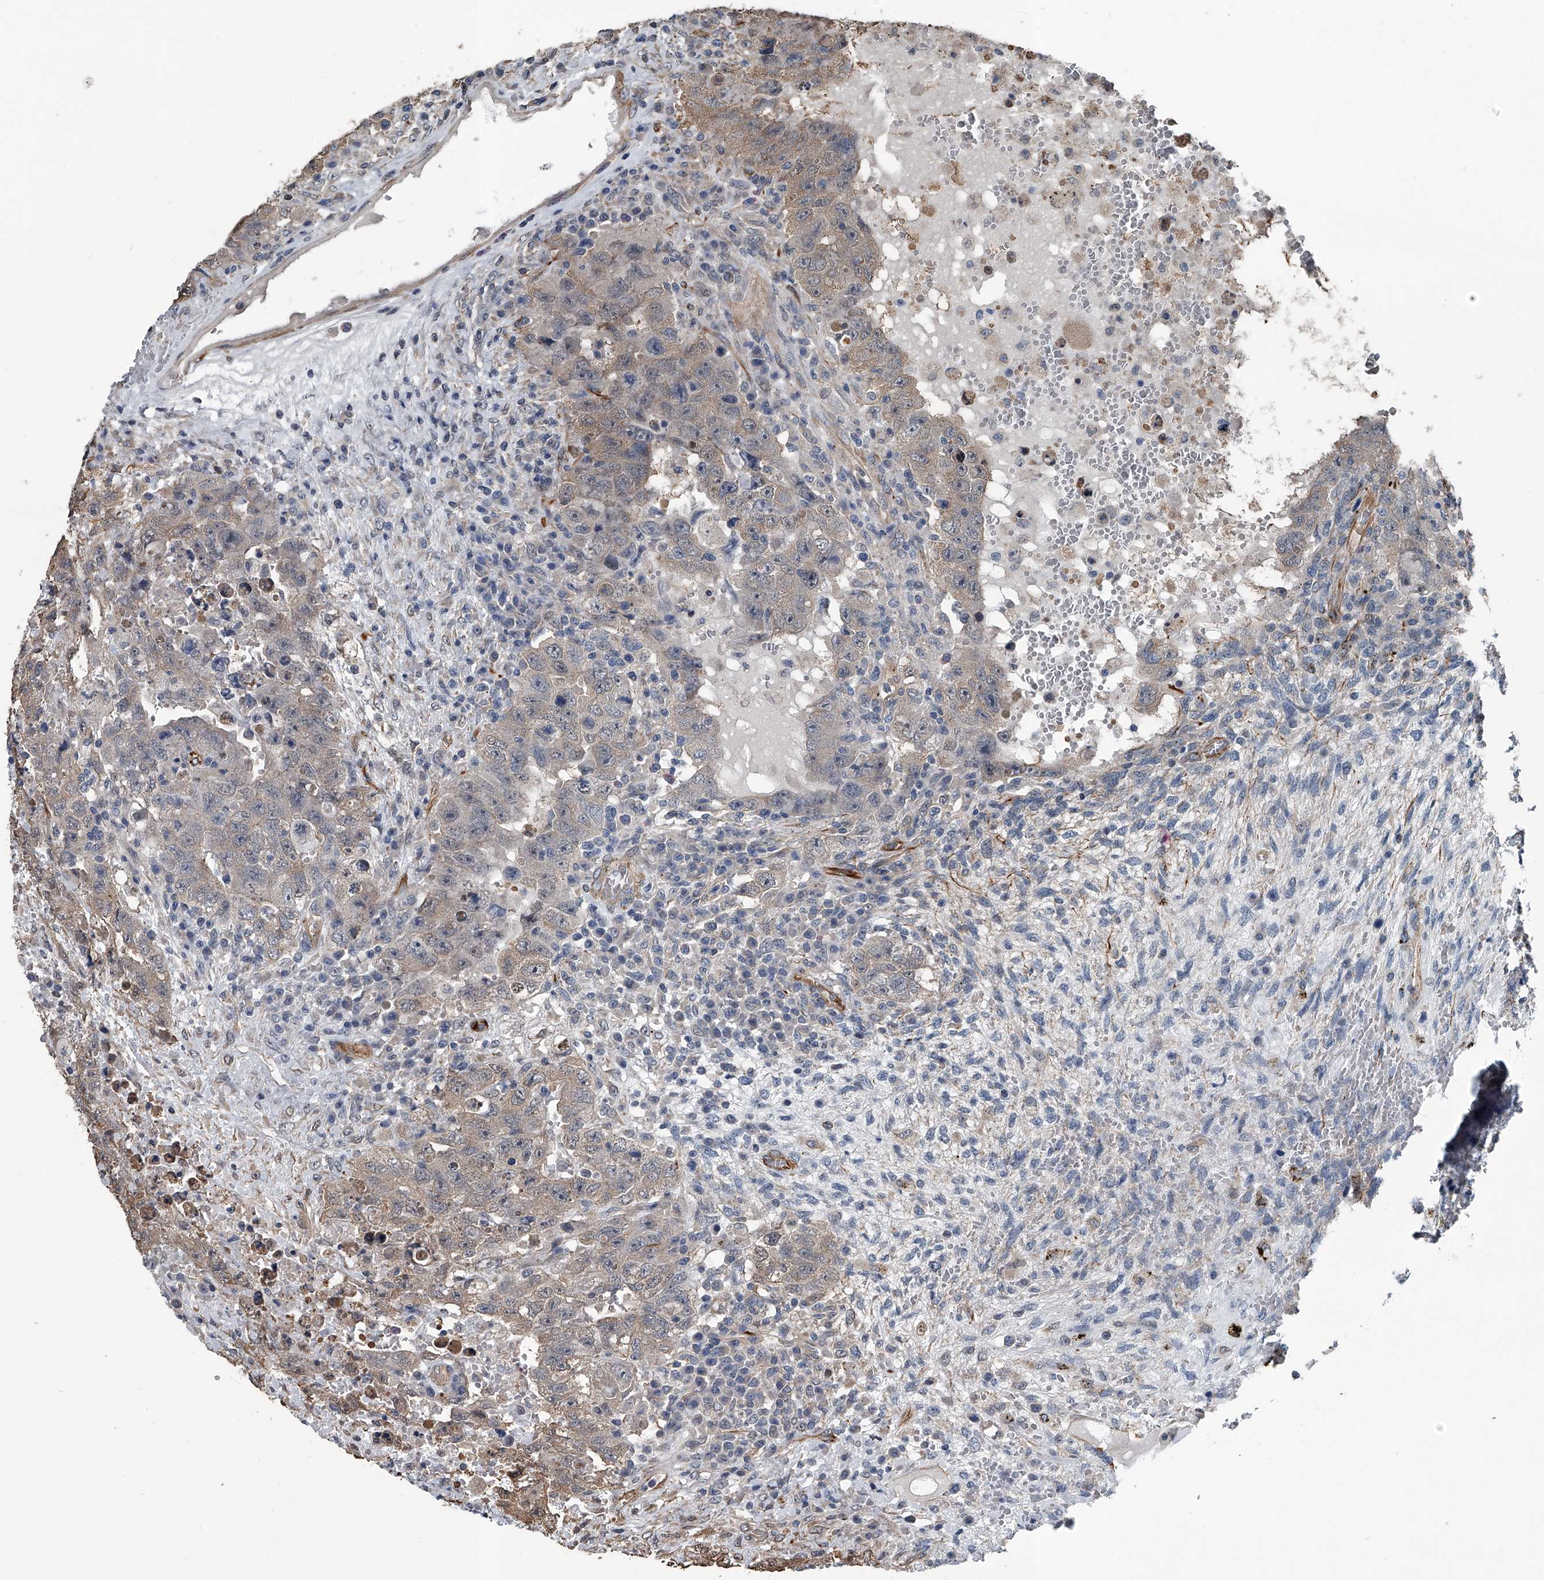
{"staining": {"intensity": "weak", "quantity": "25%-75%", "location": "cytoplasmic/membranous"}, "tissue": "testis cancer", "cell_type": "Tumor cells", "image_type": "cancer", "snomed": [{"axis": "morphology", "description": "Carcinoma, Embryonal, NOS"}, {"axis": "topography", "description": "Testis"}], "caption": "Tumor cells reveal low levels of weak cytoplasmic/membranous staining in approximately 25%-75% of cells in human testis embryonal carcinoma.", "gene": "LDLRAD2", "patient": {"sex": "male", "age": 26}}